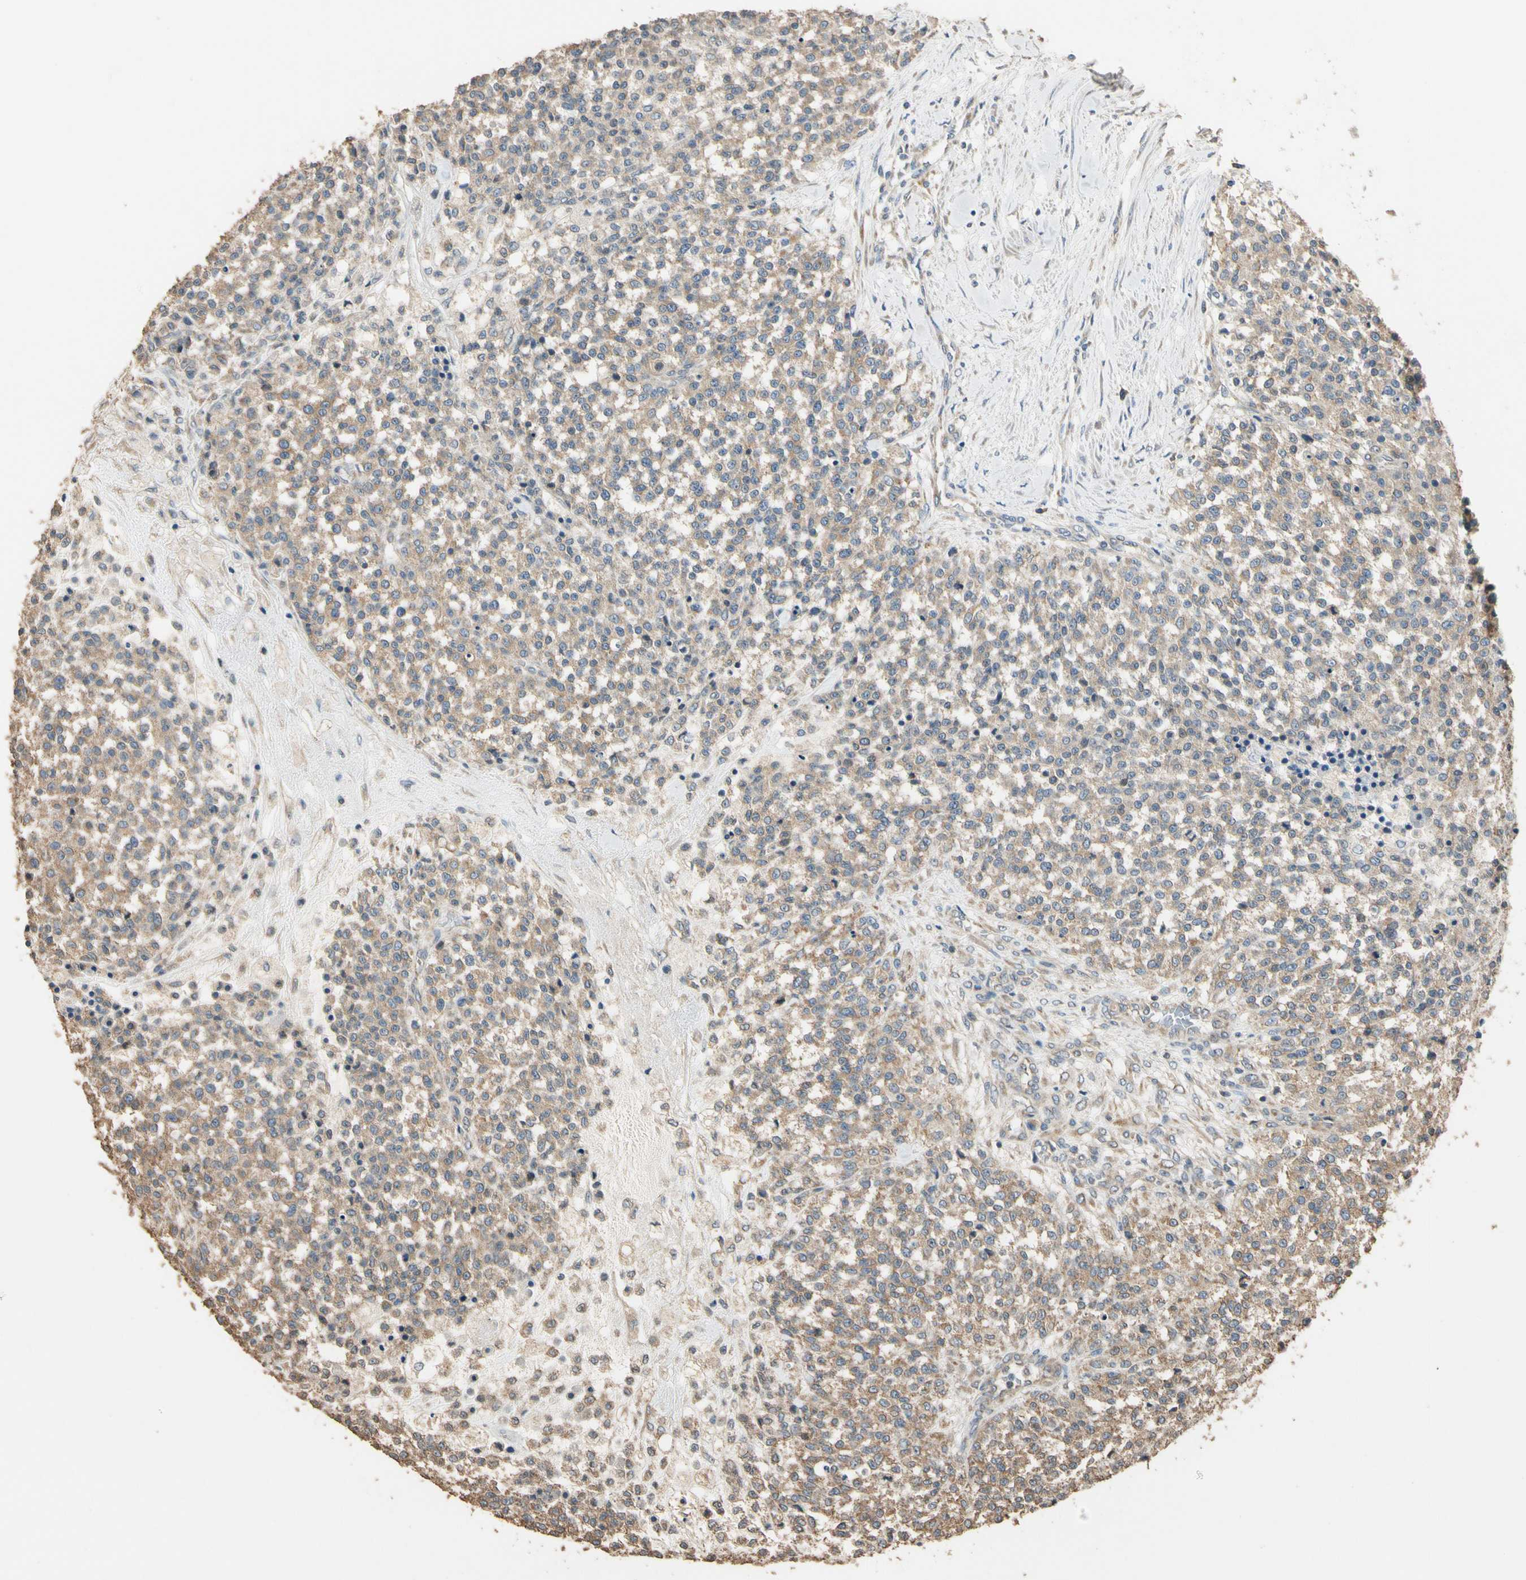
{"staining": {"intensity": "moderate", "quantity": ">75%", "location": "cytoplasmic/membranous"}, "tissue": "testis cancer", "cell_type": "Tumor cells", "image_type": "cancer", "snomed": [{"axis": "morphology", "description": "Seminoma, NOS"}, {"axis": "topography", "description": "Testis"}], "caption": "Testis seminoma stained for a protein (brown) reveals moderate cytoplasmic/membranous positive staining in about >75% of tumor cells.", "gene": "STX18", "patient": {"sex": "male", "age": 59}}